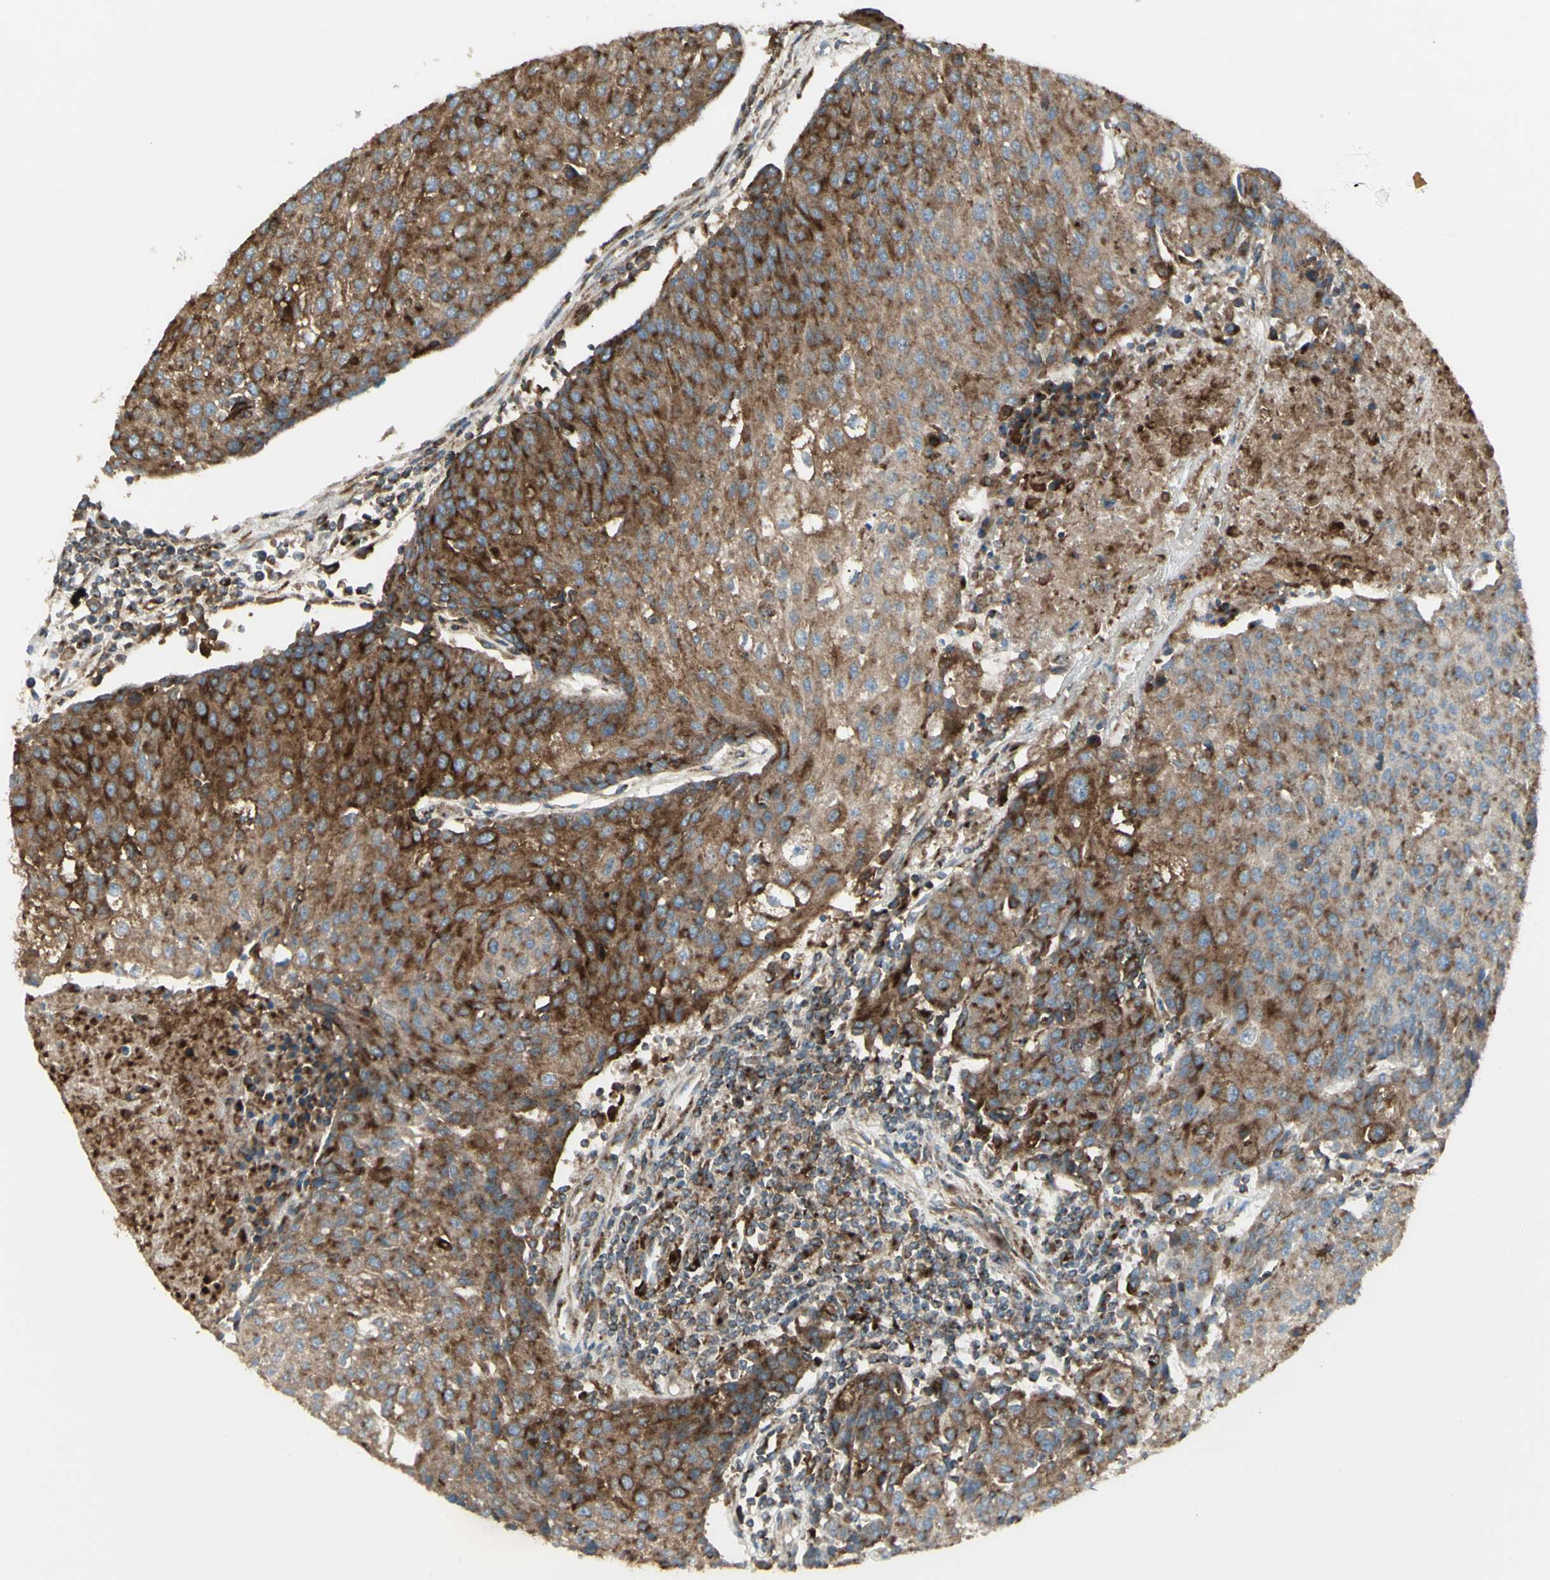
{"staining": {"intensity": "strong", "quantity": ">75%", "location": "cytoplasmic/membranous"}, "tissue": "urothelial cancer", "cell_type": "Tumor cells", "image_type": "cancer", "snomed": [{"axis": "morphology", "description": "Urothelial carcinoma, High grade"}, {"axis": "topography", "description": "Urinary bladder"}], "caption": "Protein expression by immunohistochemistry reveals strong cytoplasmic/membranous staining in about >75% of tumor cells in urothelial carcinoma (high-grade).", "gene": "NAPA", "patient": {"sex": "female", "age": 85}}